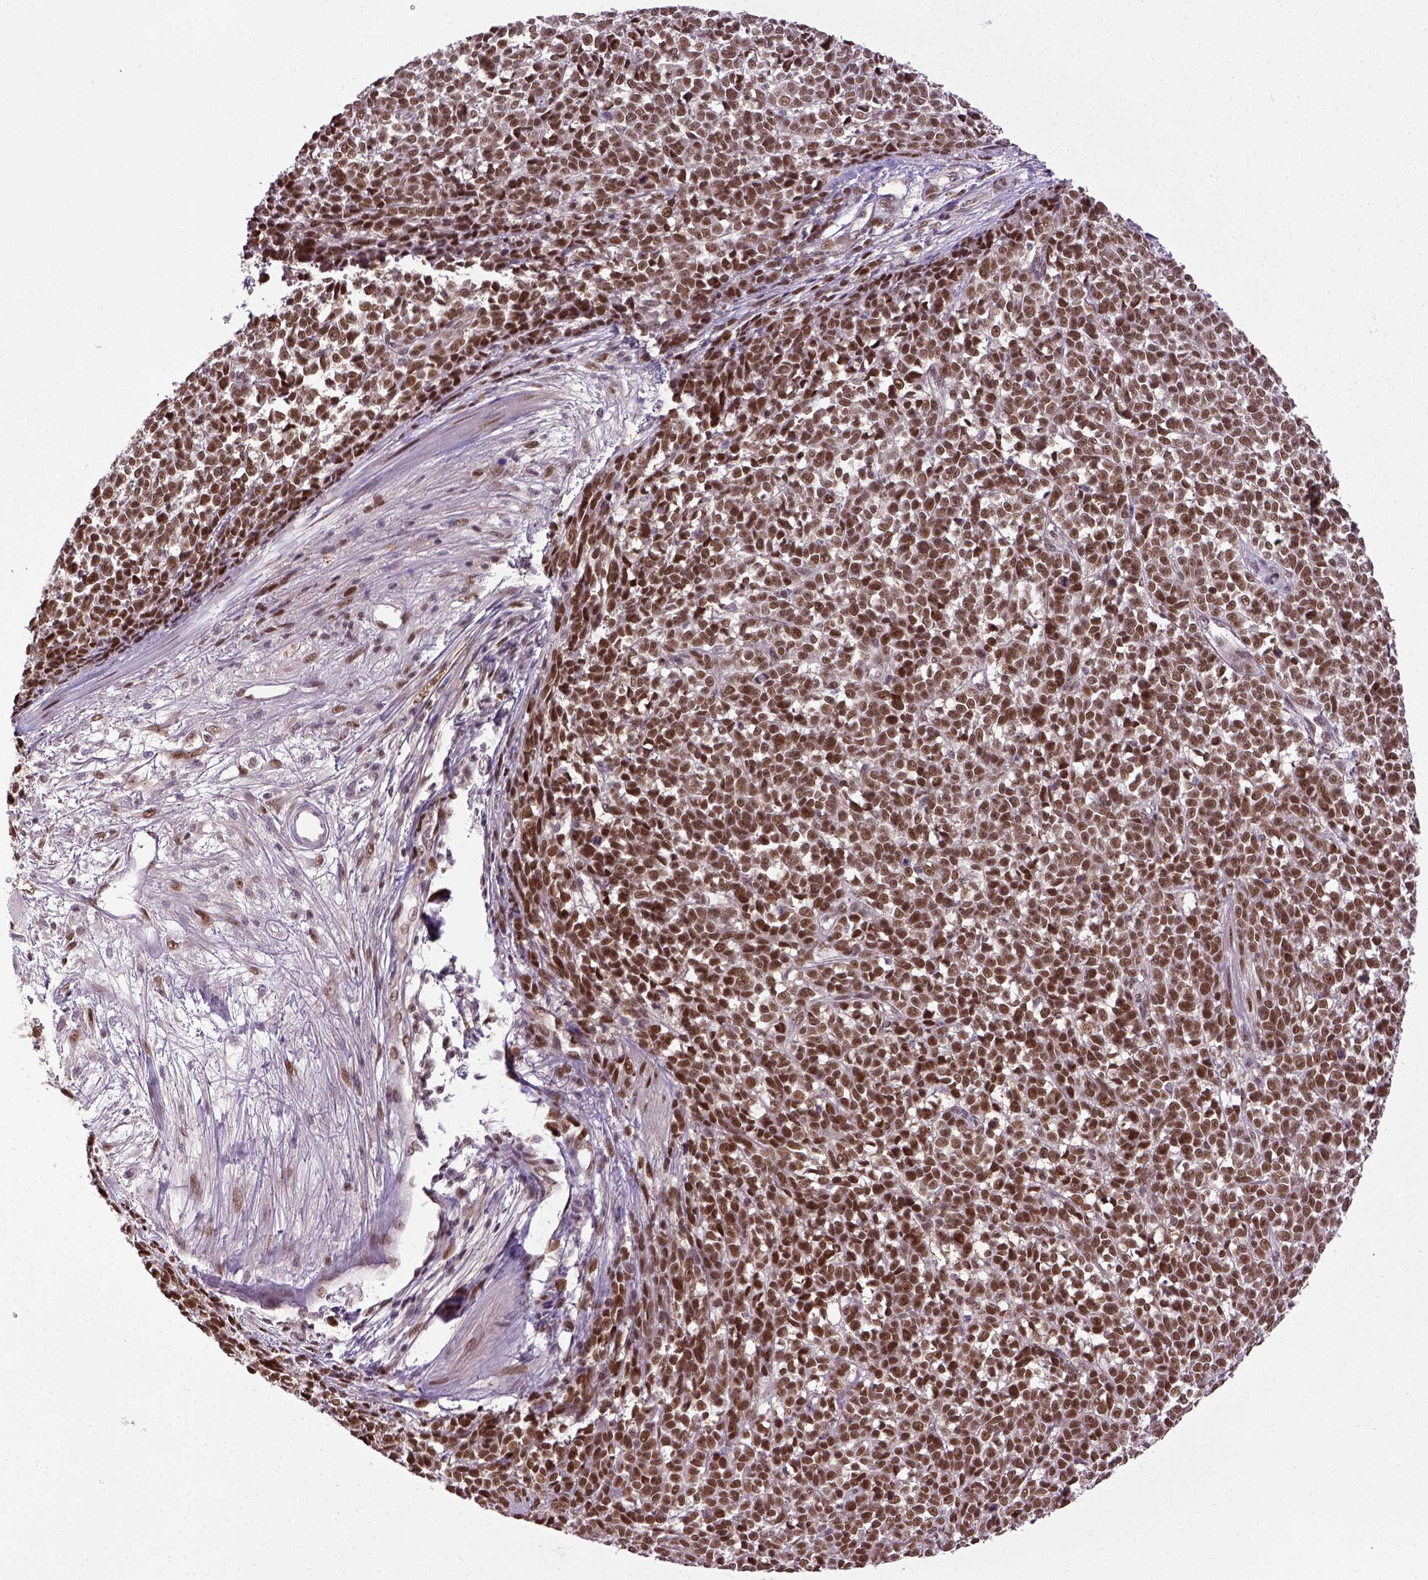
{"staining": {"intensity": "moderate", "quantity": ">75%", "location": "nuclear"}, "tissue": "melanoma", "cell_type": "Tumor cells", "image_type": "cancer", "snomed": [{"axis": "morphology", "description": "Malignant melanoma, NOS"}, {"axis": "topography", "description": "Skin"}], "caption": "High-power microscopy captured an immunohistochemistry histopathology image of malignant melanoma, revealing moderate nuclear expression in approximately >75% of tumor cells.", "gene": "UBA3", "patient": {"sex": "female", "age": 95}}